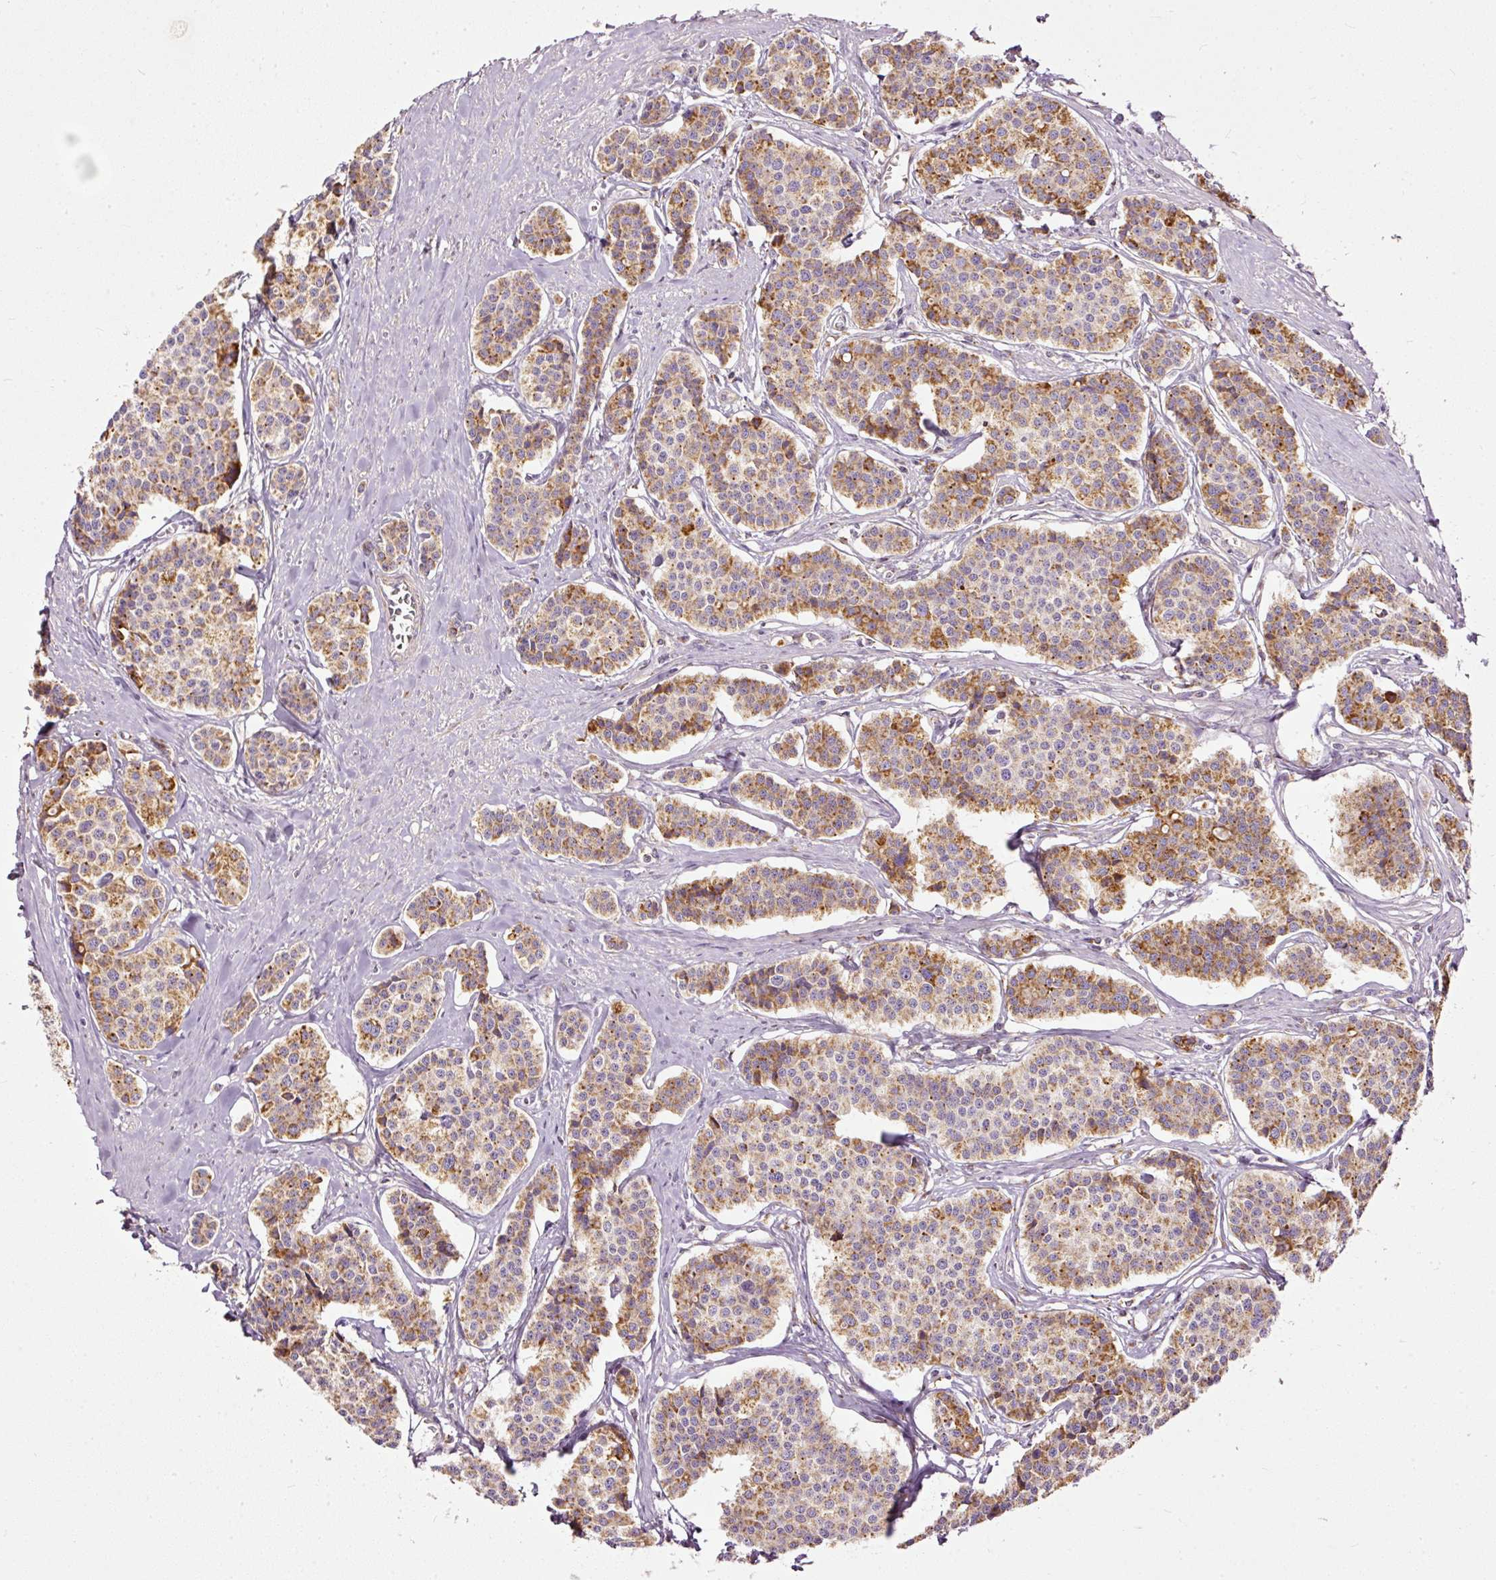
{"staining": {"intensity": "moderate", "quantity": ">75%", "location": "cytoplasmic/membranous"}, "tissue": "carcinoid", "cell_type": "Tumor cells", "image_type": "cancer", "snomed": [{"axis": "morphology", "description": "Carcinoid, malignant, NOS"}, {"axis": "topography", "description": "Small intestine"}], "caption": "A high-resolution photomicrograph shows immunohistochemistry (IHC) staining of carcinoid (malignant), which displays moderate cytoplasmic/membranous expression in about >75% of tumor cells. The staining was performed using DAB to visualize the protein expression in brown, while the nuclei were stained in blue with hematoxylin (Magnification: 20x).", "gene": "PAQR9", "patient": {"sex": "male", "age": 60}}